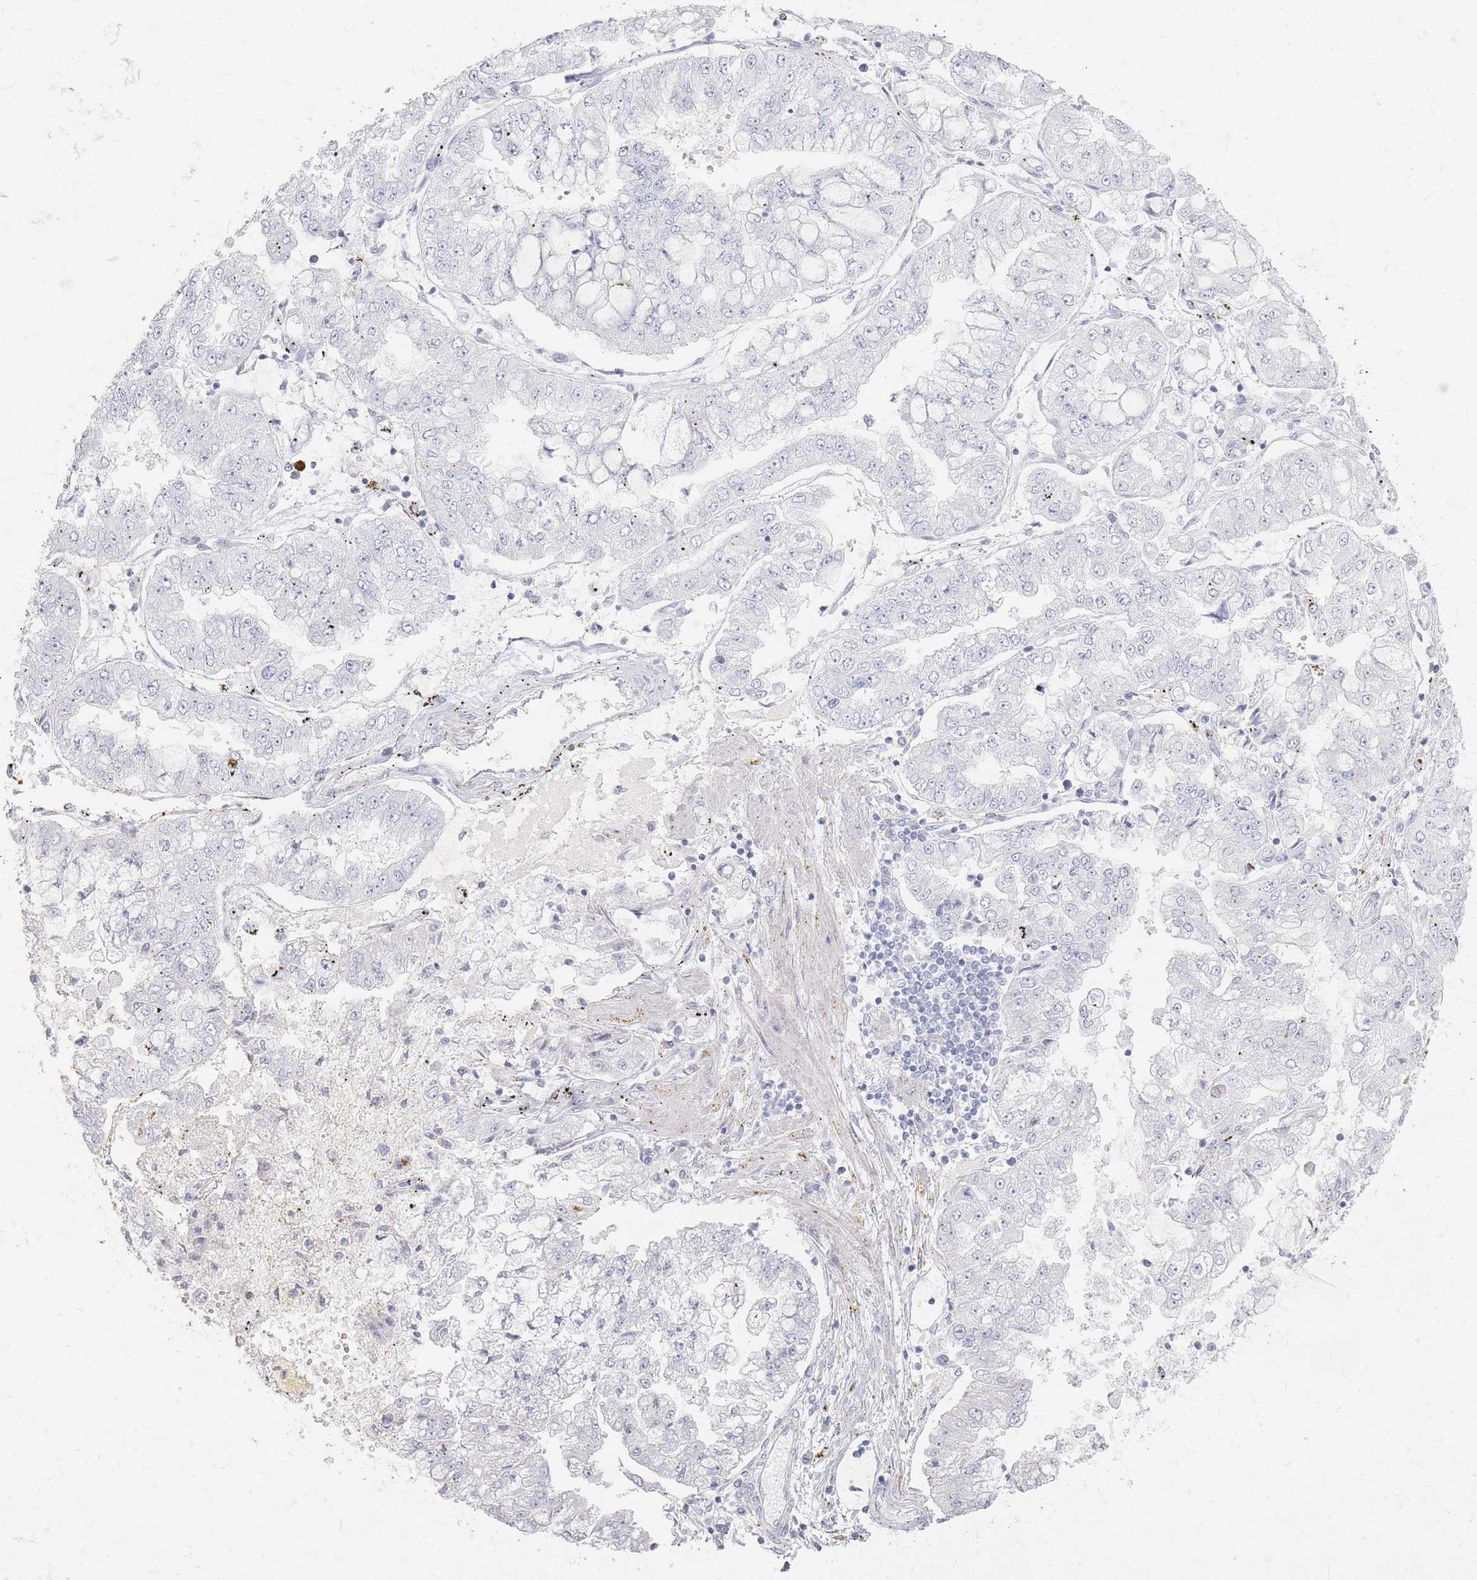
{"staining": {"intensity": "negative", "quantity": "none", "location": "none"}, "tissue": "stomach cancer", "cell_type": "Tumor cells", "image_type": "cancer", "snomed": [{"axis": "morphology", "description": "Adenocarcinoma, NOS"}, {"axis": "topography", "description": "Stomach"}], "caption": "This is a photomicrograph of immunohistochemistry staining of stomach adenocarcinoma, which shows no expression in tumor cells.", "gene": "SLC2A11", "patient": {"sex": "male", "age": 76}}